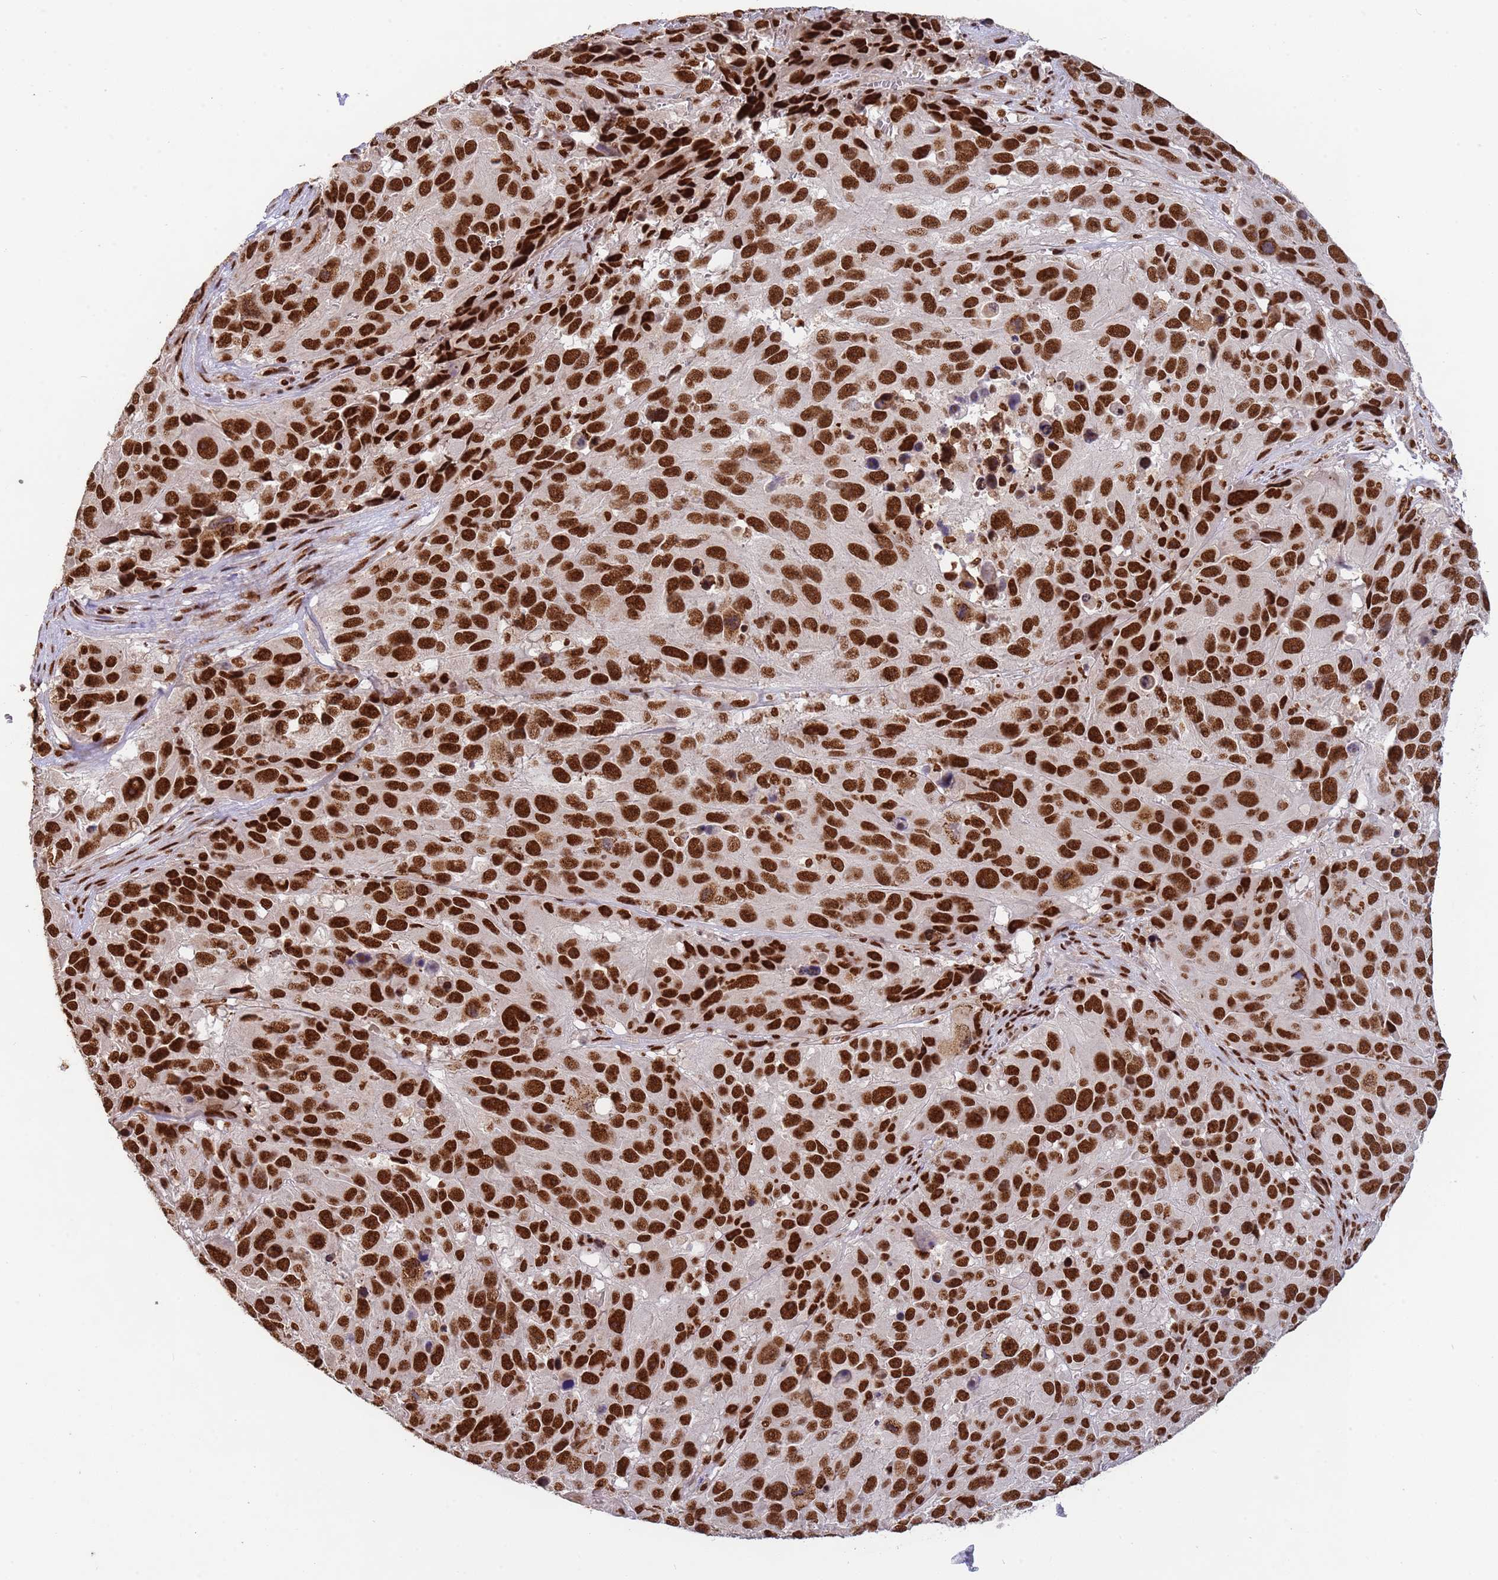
{"staining": {"intensity": "strong", "quantity": ">75%", "location": "nuclear"}, "tissue": "melanoma", "cell_type": "Tumor cells", "image_type": "cancer", "snomed": [{"axis": "morphology", "description": "Malignant melanoma, NOS"}, {"axis": "topography", "description": "Skin"}], "caption": "Protein staining of malignant melanoma tissue displays strong nuclear expression in approximately >75% of tumor cells.", "gene": "ESF1", "patient": {"sex": "male", "age": 84}}